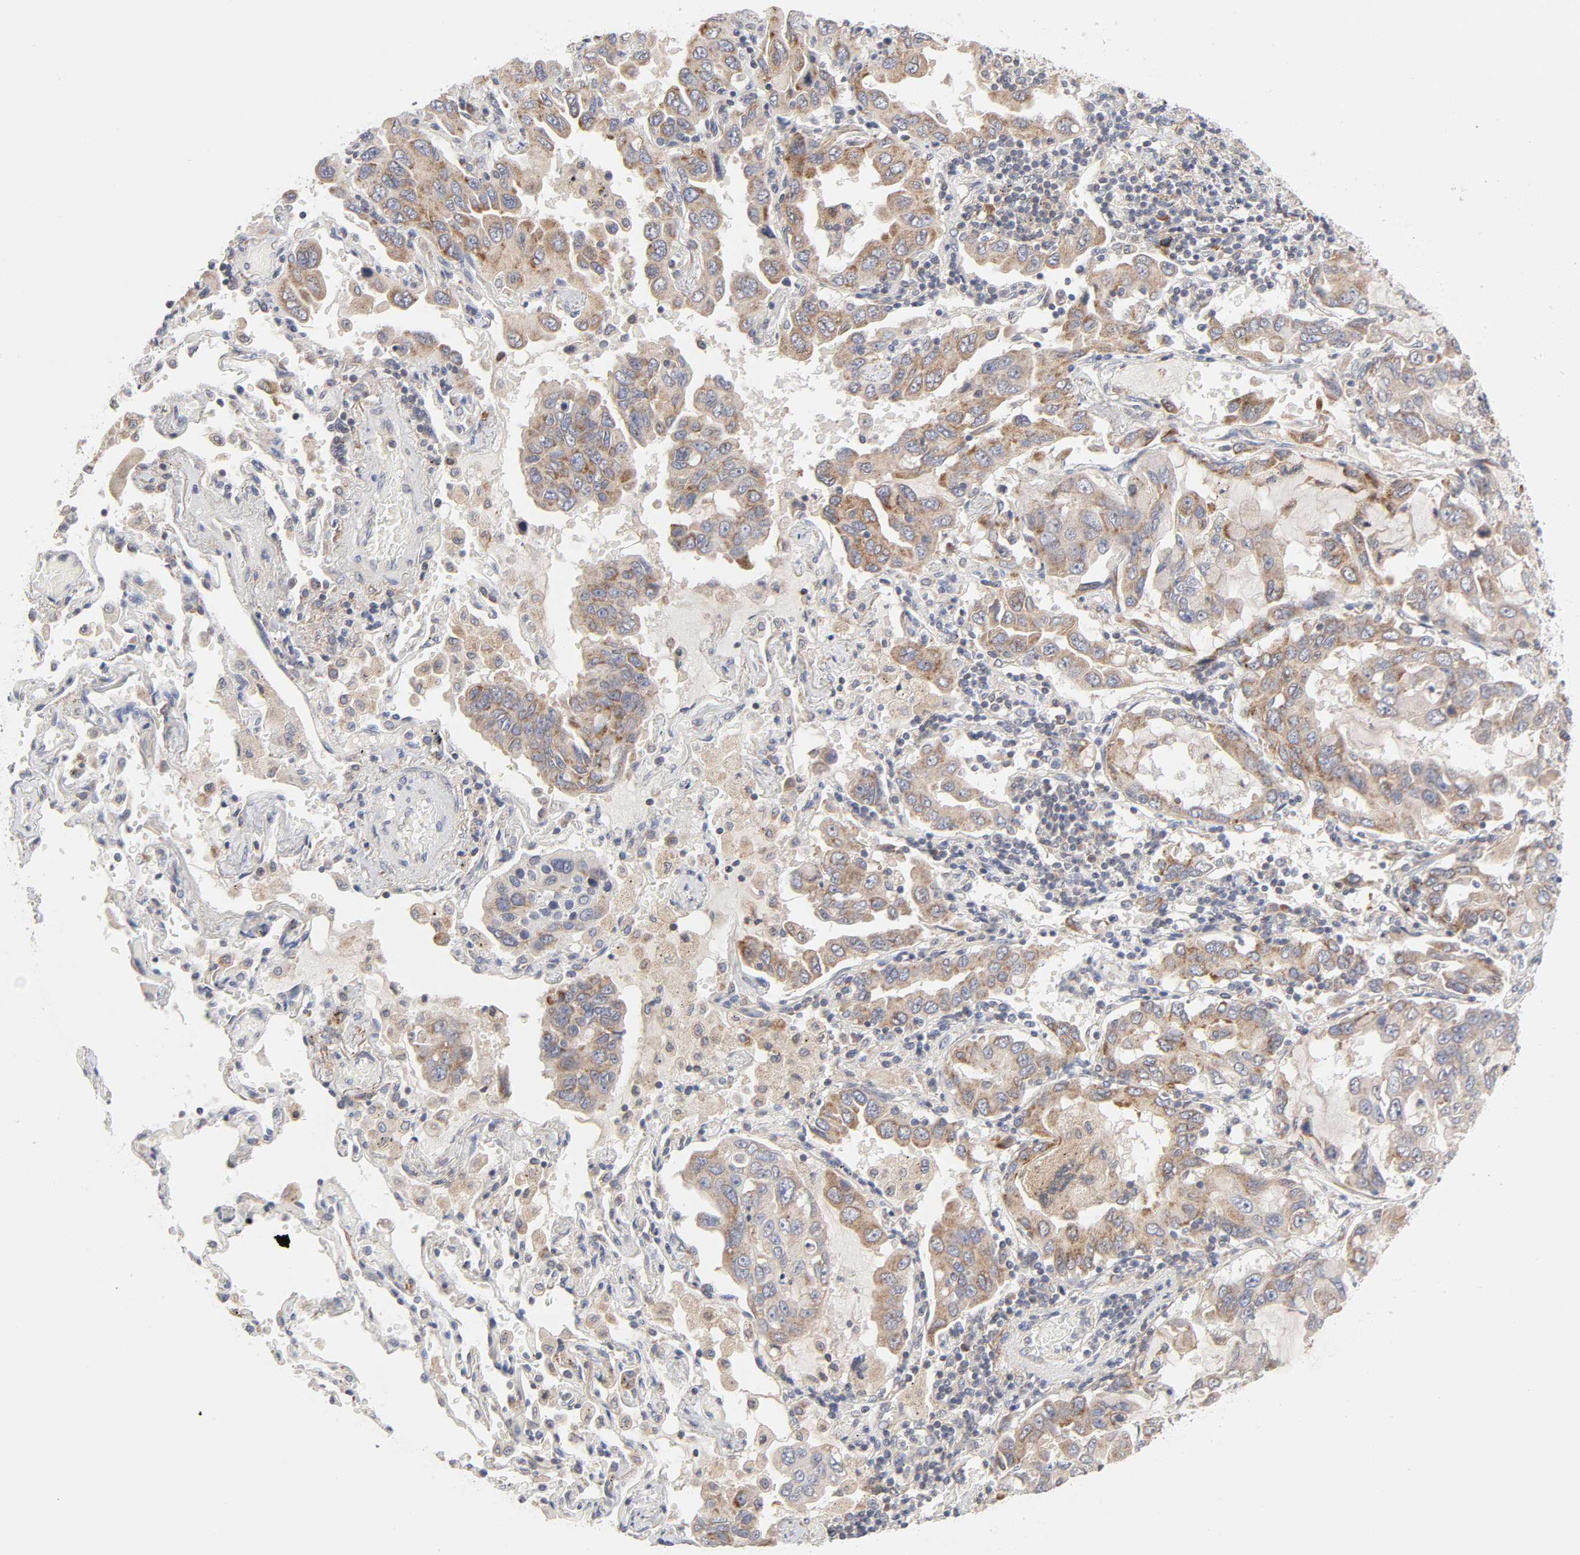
{"staining": {"intensity": "moderate", "quantity": ">75%", "location": "cytoplasmic/membranous"}, "tissue": "lung cancer", "cell_type": "Tumor cells", "image_type": "cancer", "snomed": [{"axis": "morphology", "description": "Adenocarcinoma, NOS"}, {"axis": "topography", "description": "Lung"}], "caption": "A photomicrograph showing moderate cytoplasmic/membranous positivity in about >75% of tumor cells in lung cancer, as visualized by brown immunohistochemical staining.", "gene": "IL4R", "patient": {"sex": "male", "age": 64}}